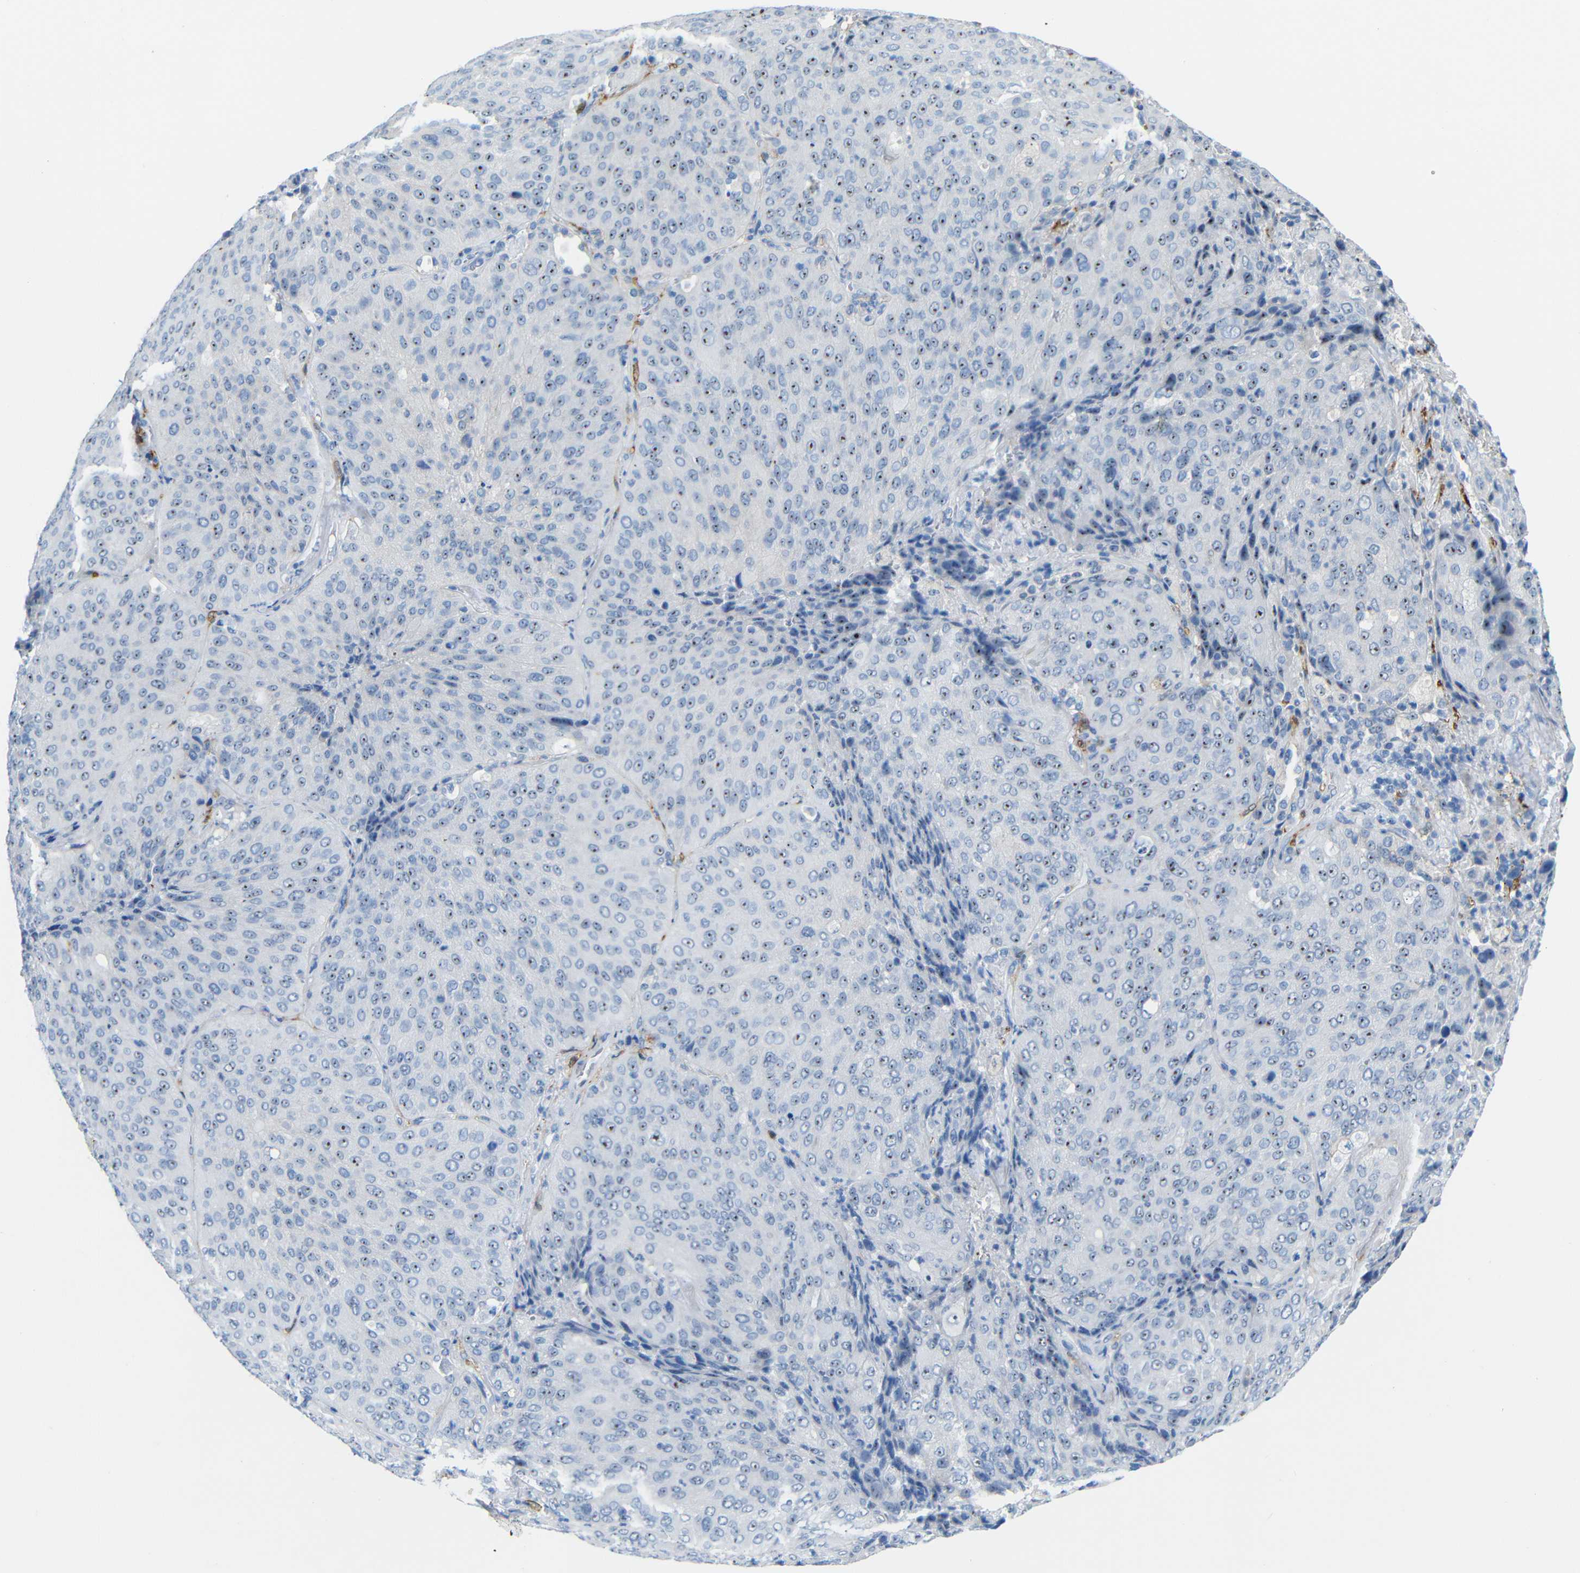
{"staining": {"intensity": "moderate", "quantity": ">75%", "location": "nuclear"}, "tissue": "lung cancer", "cell_type": "Tumor cells", "image_type": "cancer", "snomed": [{"axis": "morphology", "description": "Squamous cell carcinoma, NOS"}, {"axis": "topography", "description": "Lung"}], "caption": "This image displays squamous cell carcinoma (lung) stained with immunohistochemistry to label a protein in brown. The nuclear of tumor cells show moderate positivity for the protein. Nuclei are counter-stained blue.", "gene": "C1orf210", "patient": {"sex": "male", "age": 54}}